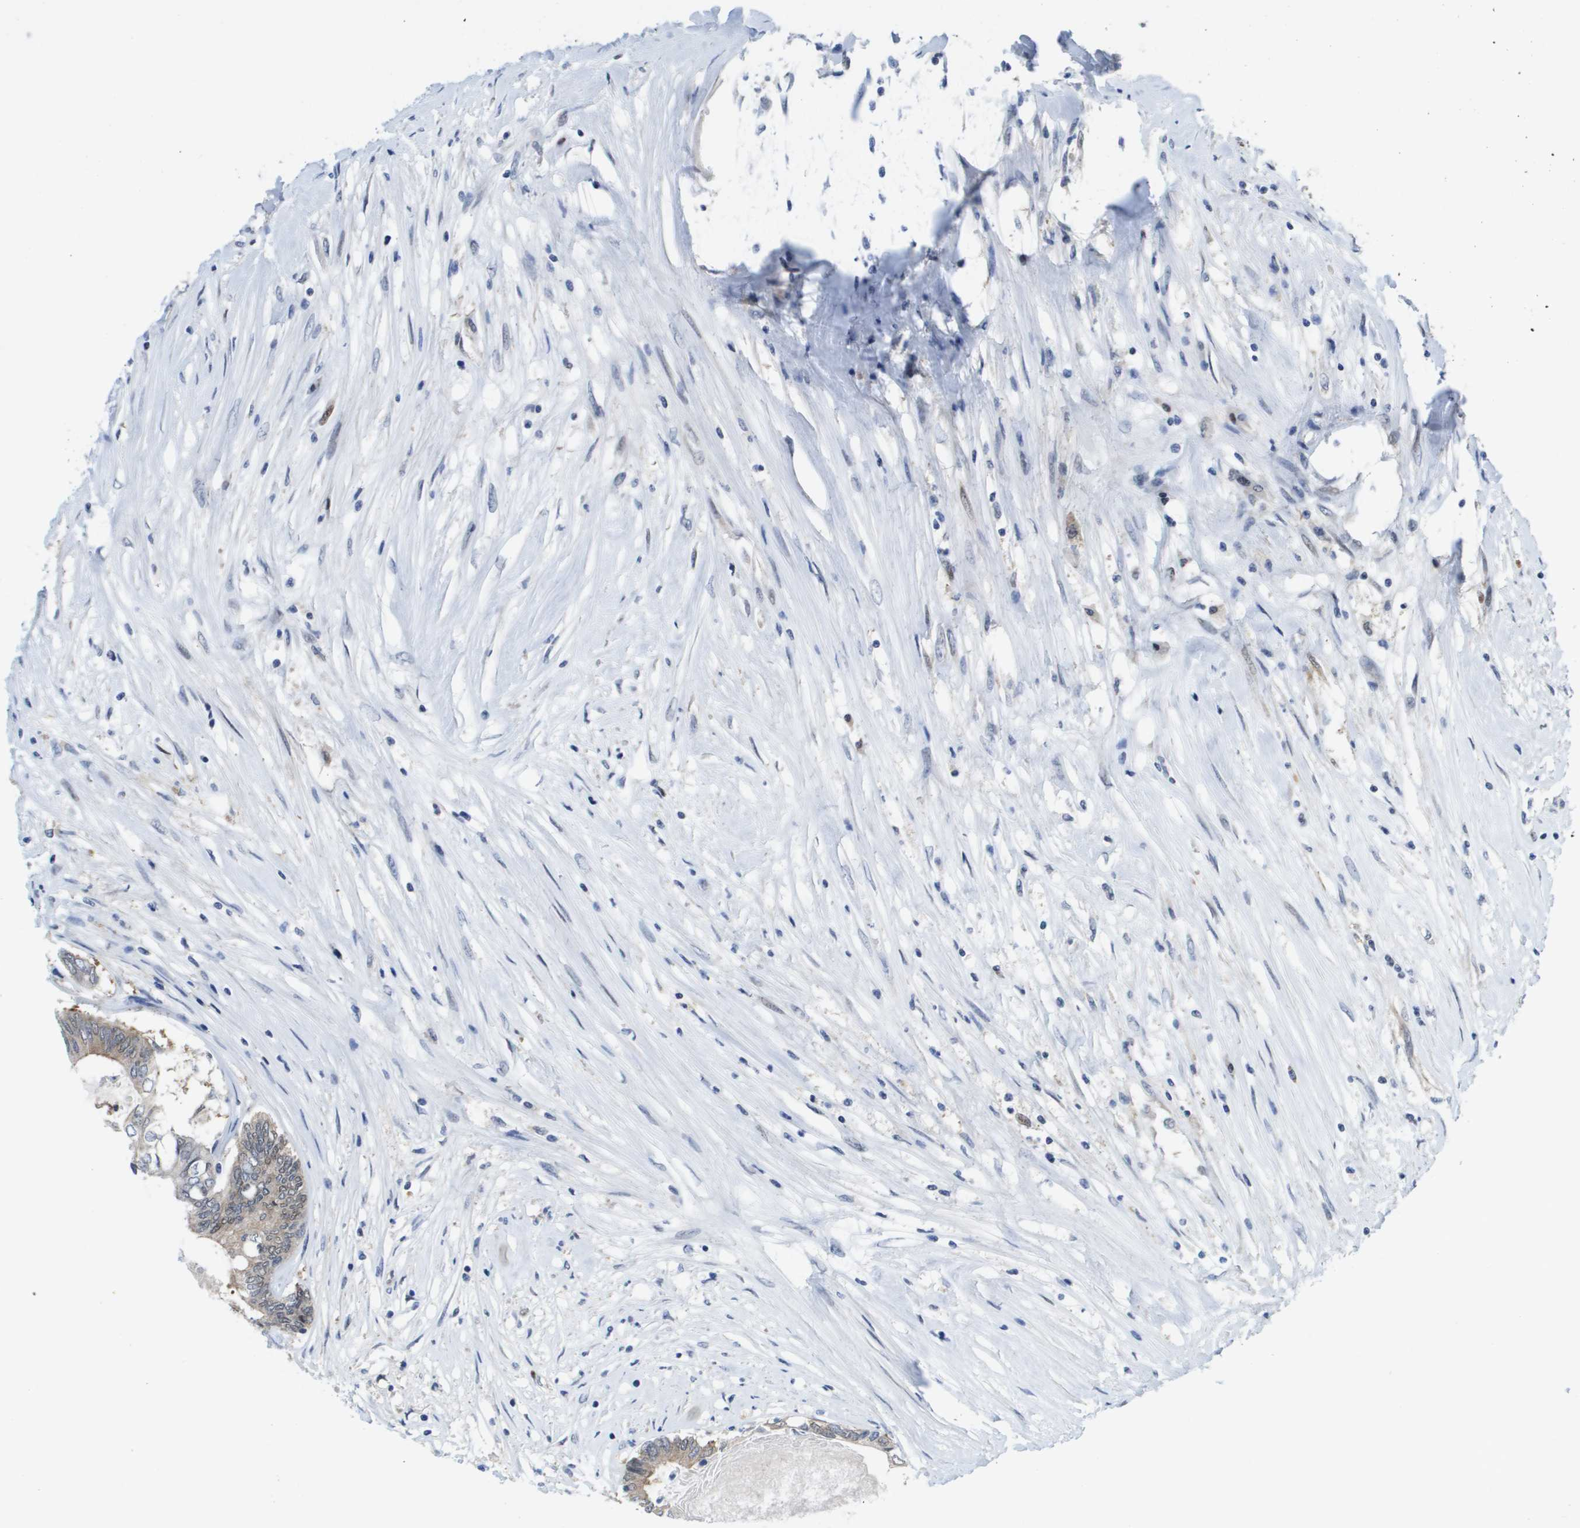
{"staining": {"intensity": "weak", "quantity": "25%-75%", "location": "cytoplasmic/membranous,nuclear"}, "tissue": "colorectal cancer", "cell_type": "Tumor cells", "image_type": "cancer", "snomed": [{"axis": "morphology", "description": "Adenocarcinoma, NOS"}, {"axis": "topography", "description": "Rectum"}], "caption": "Immunohistochemical staining of colorectal cancer shows low levels of weak cytoplasmic/membranous and nuclear positivity in about 25%-75% of tumor cells.", "gene": "FKBP4", "patient": {"sex": "male", "age": 63}}